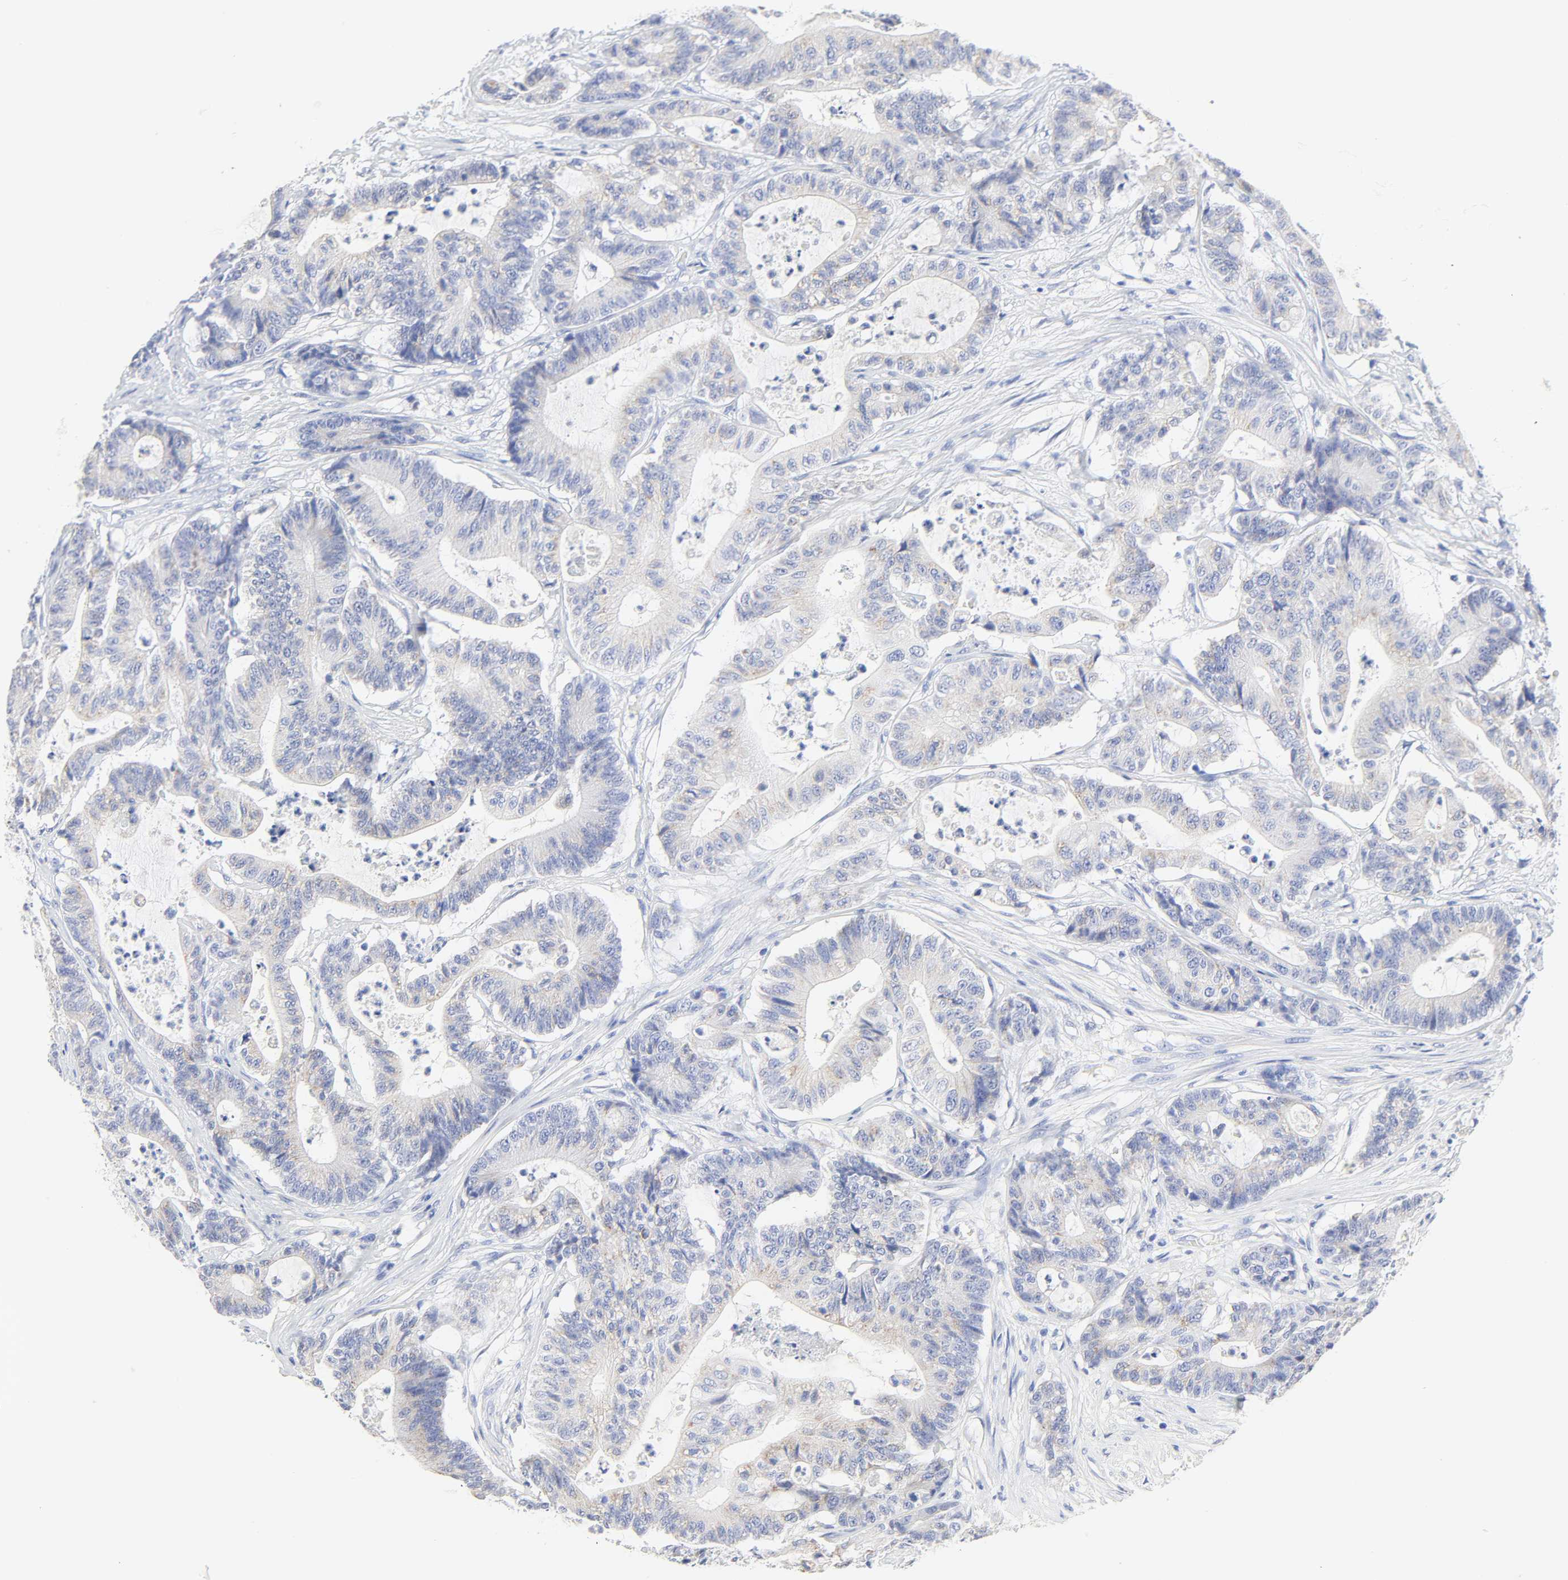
{"staining": {"intensity": "weak", "quantity": "25%-75%", "location": "cytoplasmic/membranous"}, "tissue": "colorectal cancer", "cell_type": "Tumor cells", "image_type": "cancer", "snomed": [{"axis": "morphology", "description": "Adenocarcinoma, NOS"}, {"axis": "topography", "description": "Colon"}], "caption": "Immunohistochemistry photomicrograph of colorectal adenocarcinoma stained for a protein (brown), which demonstrates low levels of weak cytoplasmic/membranous positivity in about 25%-75% of tumor cells.", "gene": "SLCO1B3", "patient": {"sex": "female", "age": 84}}